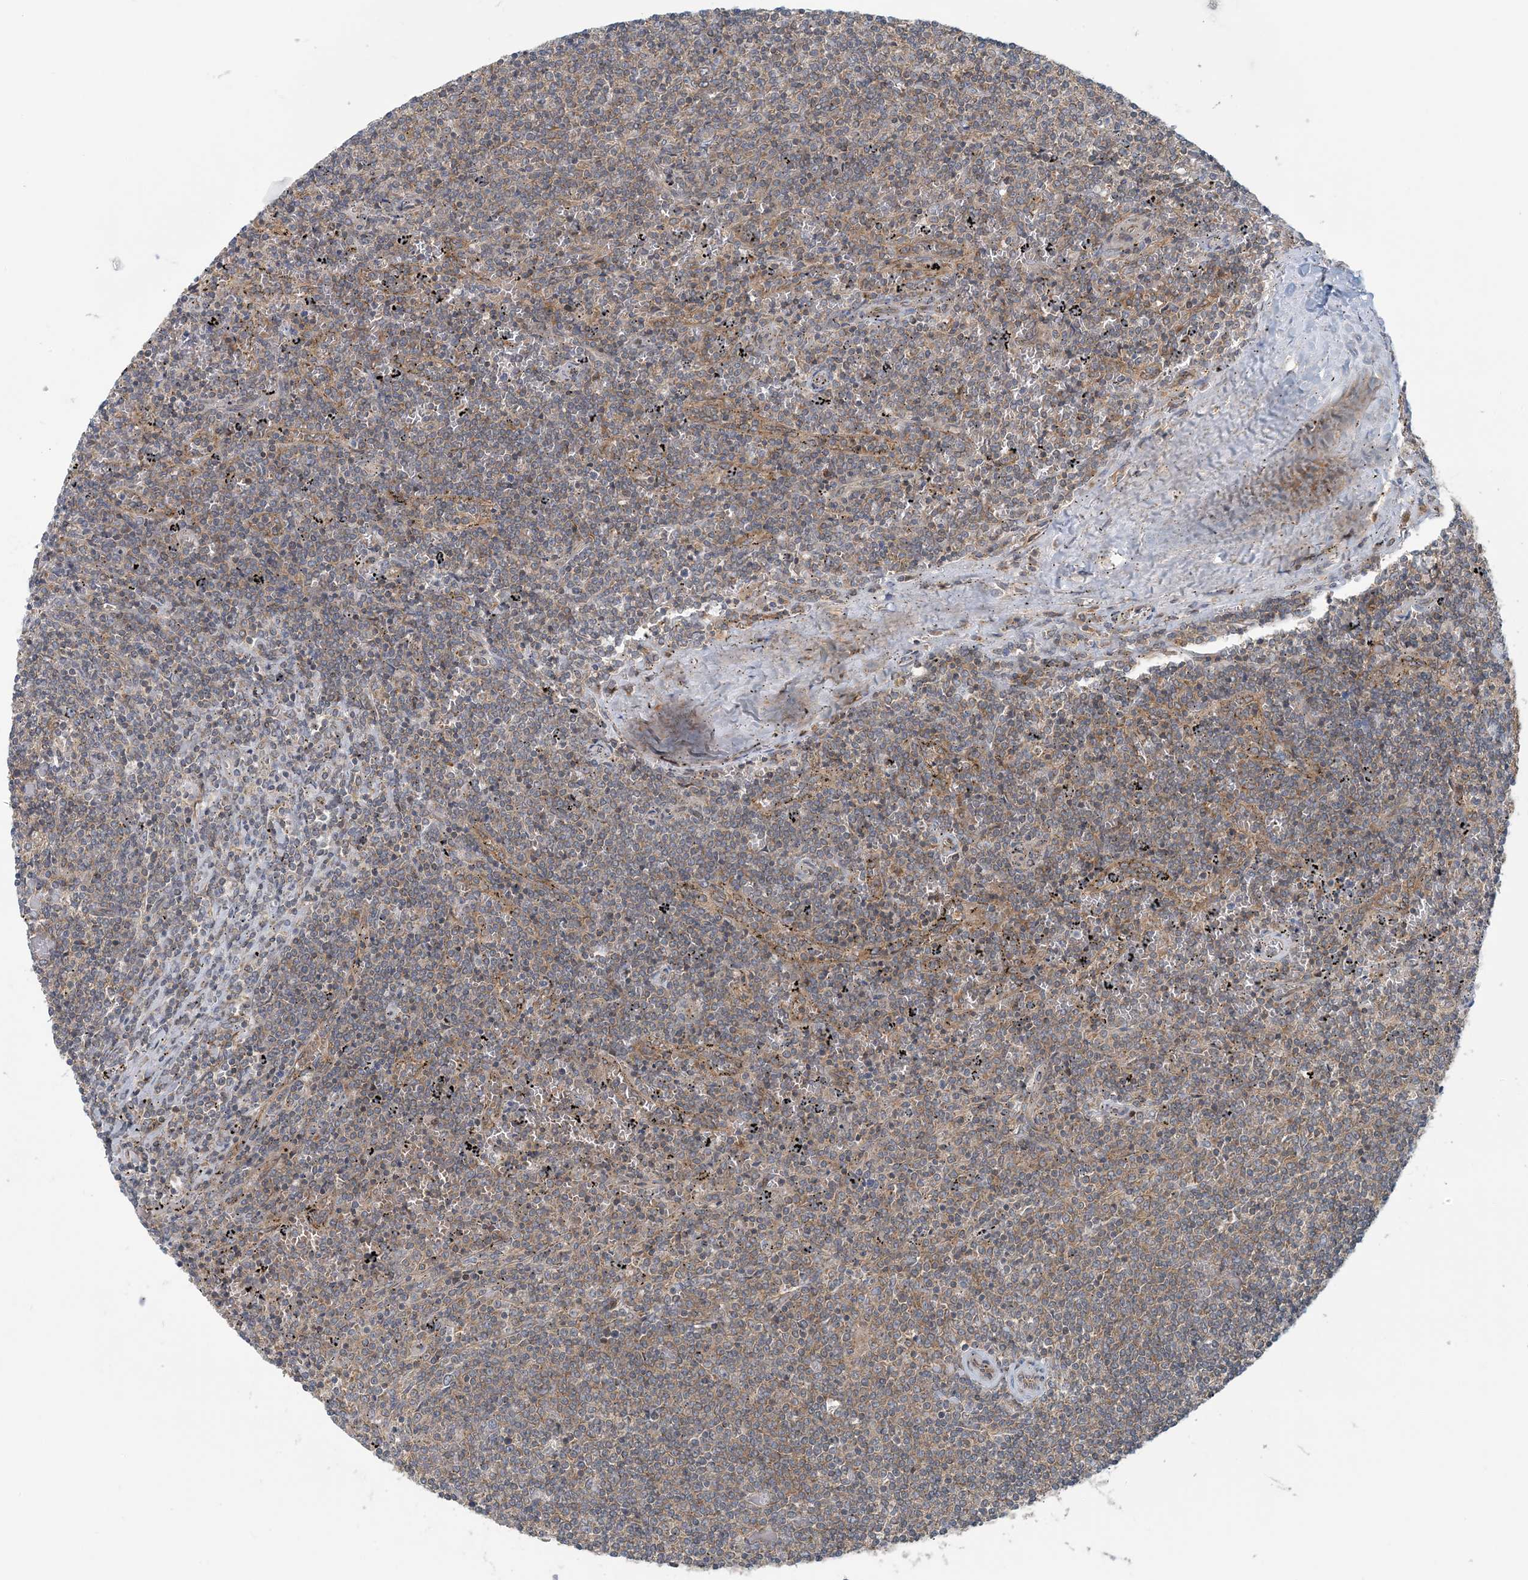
{"staining": {"intensity": "weak", "quantity": "25%-75%", "location": "cytoplasmic/membranous"}, "tissue": "lymphoma", "cell_type": "Tumor cells", "image_type": "cancer", "snomed": [{"axis": "morphology", "description": "Malignant lymphoma, non-Hodgkin's type, Low grade"}, {"axis": "topography", "description": "Spleen"}], "caption": "Protein analysis of low-grade malignant lymphoma, non-Hodgkin's type tissue demonstrates weak cytoplasmic/membranous expression in approximately 25%-75% of tumor cells.", "gene": "ATP13A2", "patient": {"sex": "female", "age": 50}}